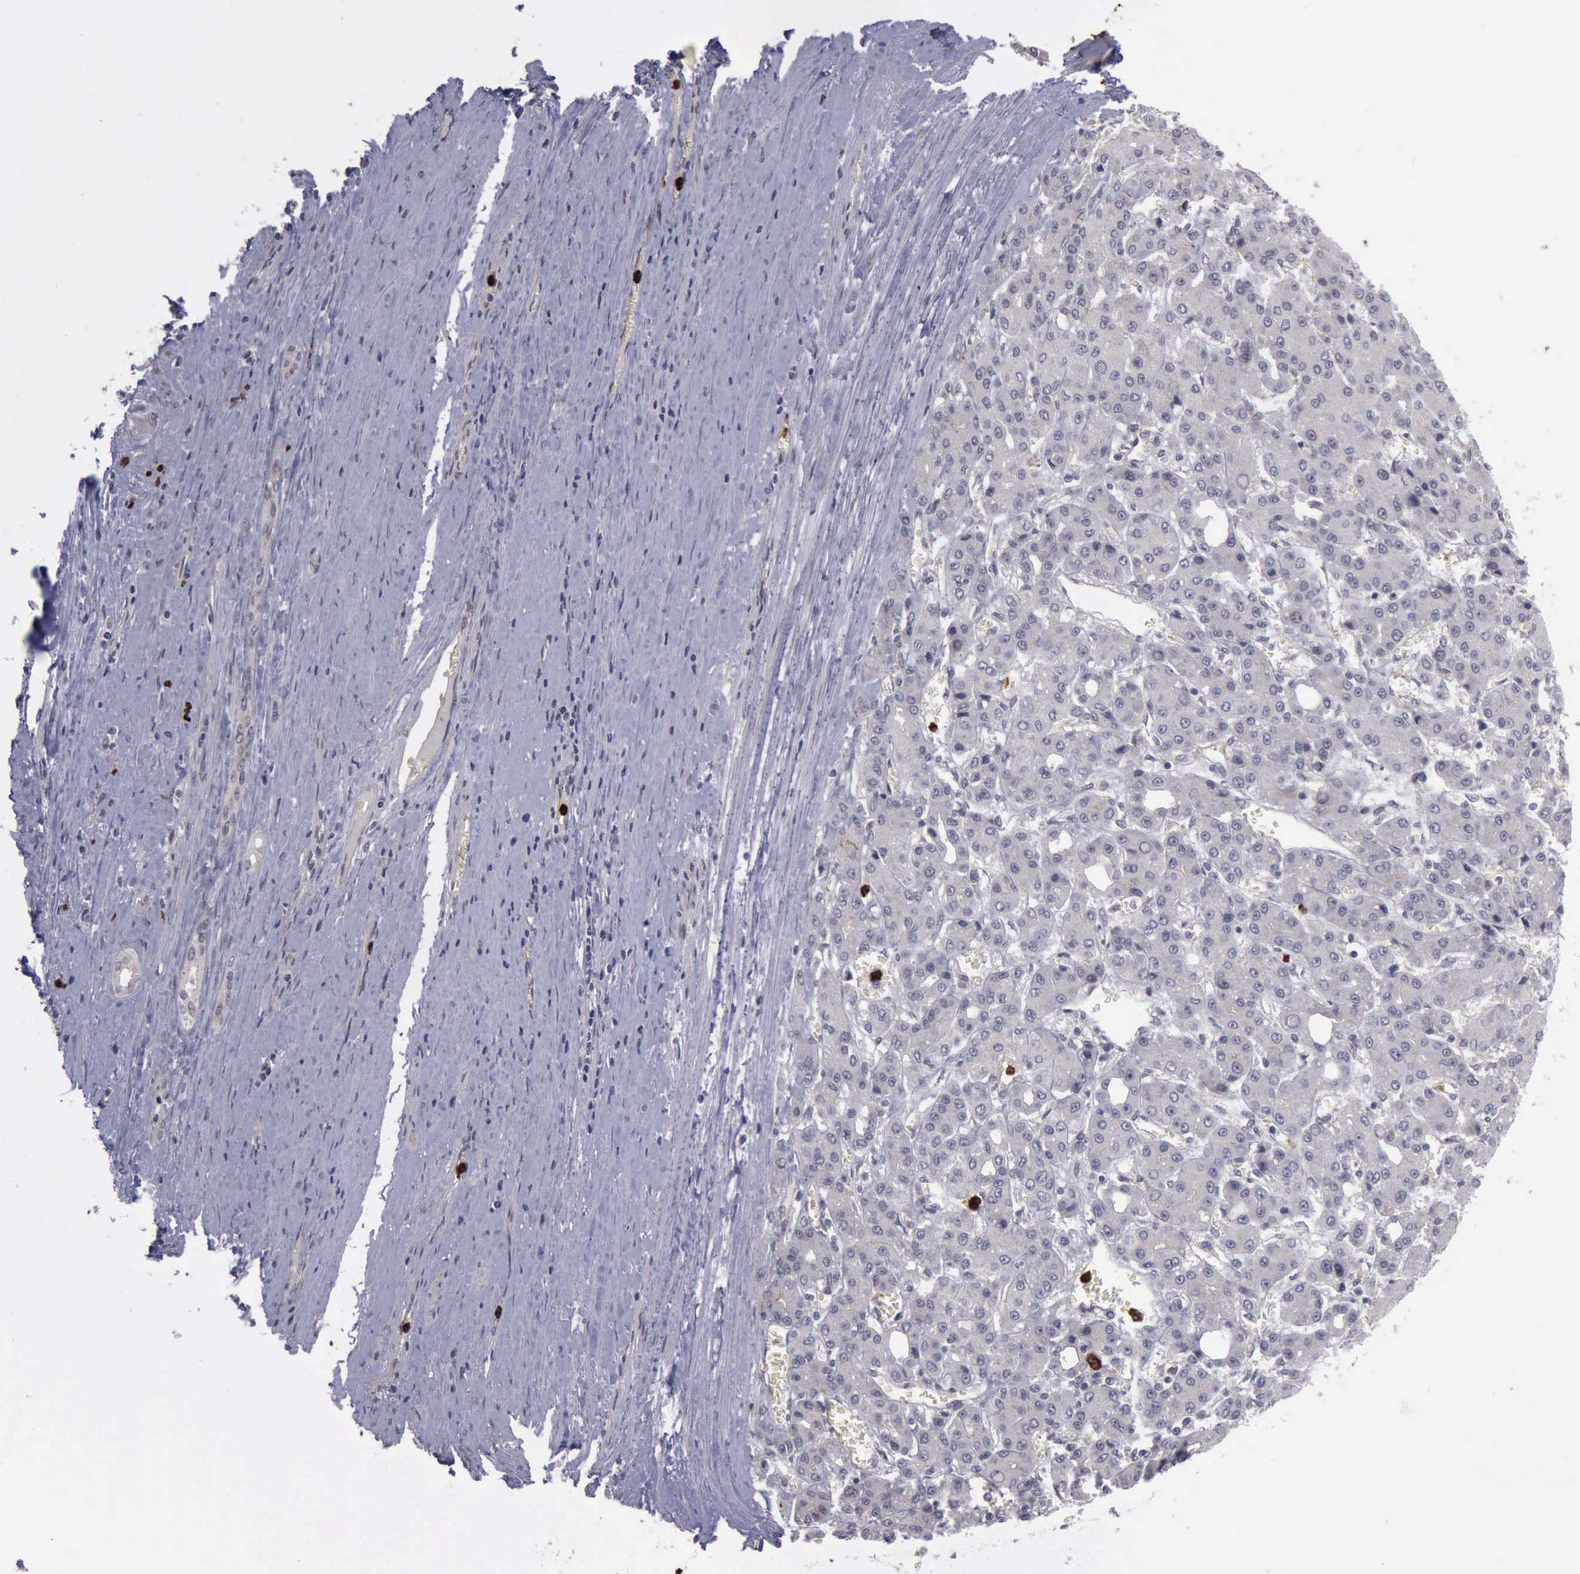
{"staining": {"intensity": "negative", "quantity": "none", "location": "none"}, "tissue": "liver cancer", "cell_type": "Tumor cells", "image_type": "cancer", "snomed": [{"axis": "morphology", "description": "Carcinoma, Hepatocellular, NOS"}, {"axis": "topography", "description": "Liver"}], "caption": "An immunohistochemistry (IHC) histopathology image of liver cancer (hepatocellular carcinoma) is shown. There is no staining in tumor cells of liver cancer (hepatocellular carcinoma). (DAB (3,3'-diaminobenzidine) immunohistochemistry (IHC) with hematoxylin counter stain).", "gene": "MMP9", "patient": {"sex": "male", "age": 69}}